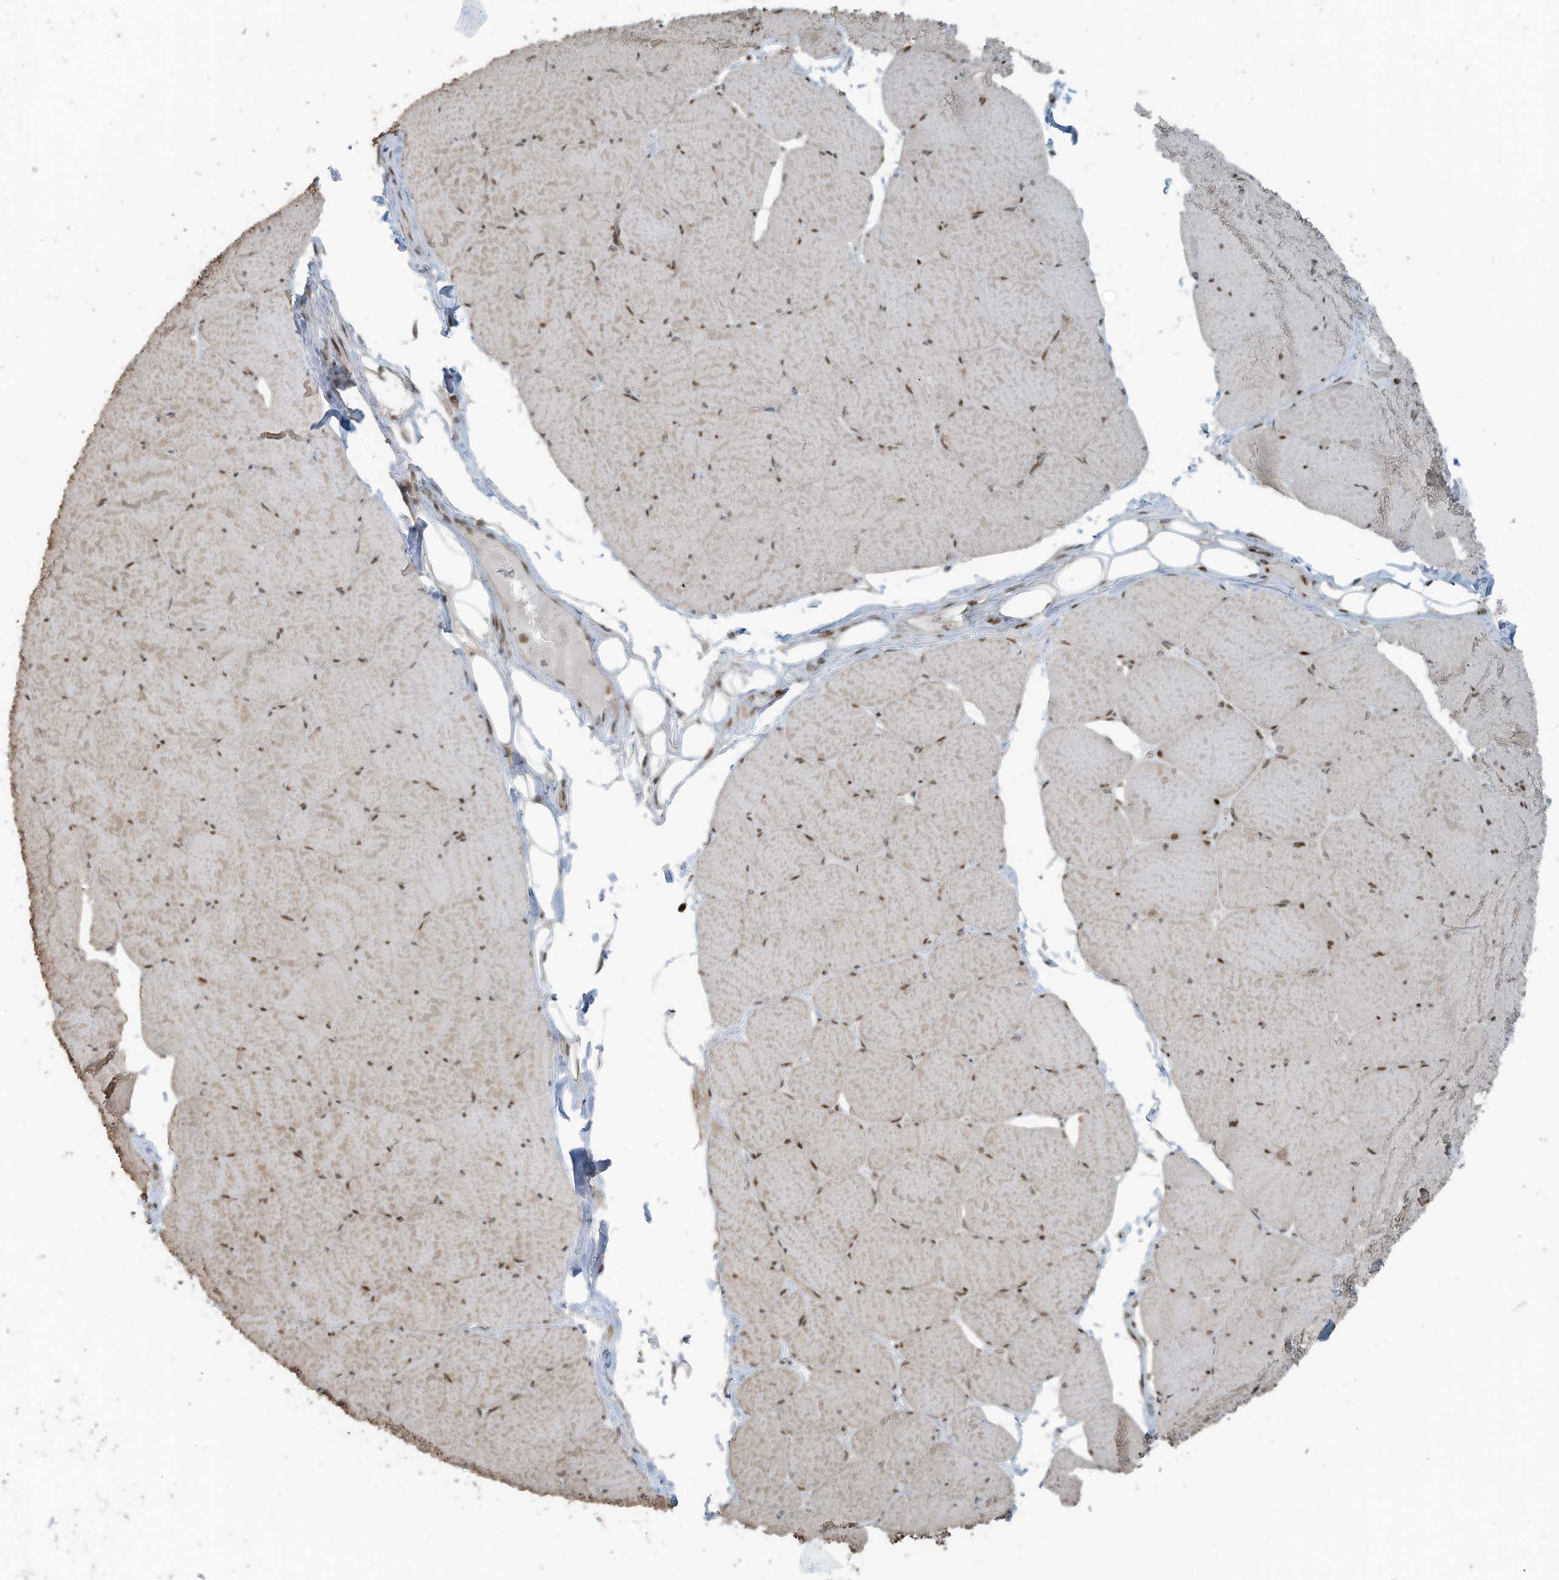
{"staining": {"intensity": "strong", "quantity": ">75%", "location": "nuclear"}, "tissue": "skeletal muscle", "cell_type": "Myocytes", "image_type": "normal", "snomed": [{"axis": "morphology", "description": "Normal tissue, NOS"}, {"axis": "topography", "description": "Skeletal muscle"}, {"axis": "topography", "description": "Head-Neck"}], "caption": "Myocytes reveal high levels of strong nuclear expression in about >75% of cells in benign human skeletal muscle.", "gene": "PCNP", "patient": {"sex": "male", "age": 66}}